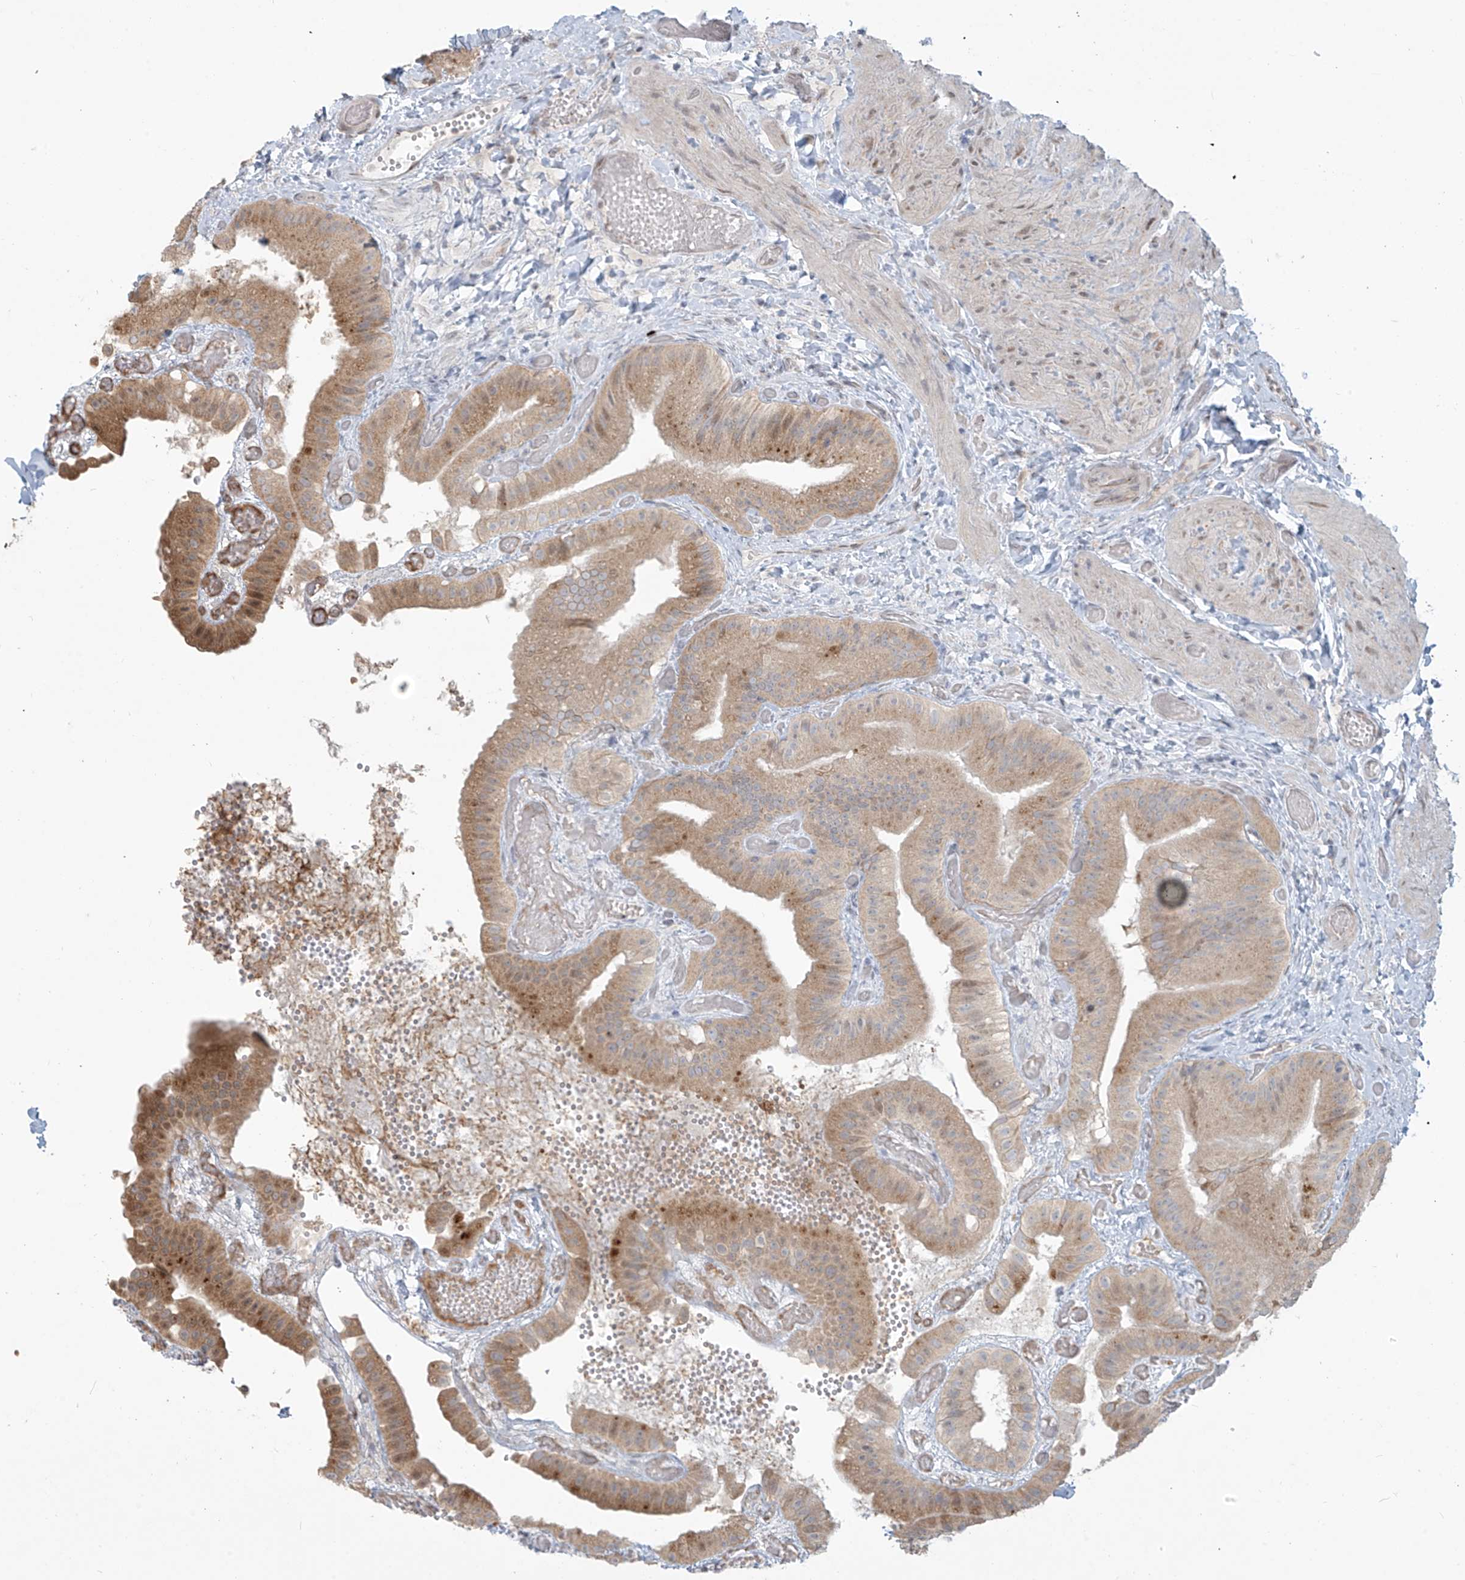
{"staining": {"intensity": "moderate", "quantity": ">75%", "location": "cytoplasmic/membranous"}, "tissue": "gallbladder", "cell_type": "Glandular cells", "image_type": "normal", "snomed": [{"axis": "morphology", "description": "Normal tissue, NOS"}, {"axis": "topography", "description": "Gallbladder"}], "caption": "Protein analysis of unremarkable gallbladder displays moderate cytoplasmic/membranous expression in approximately >75% of glandular cells.", "gene": "PLEKHM3", "patient": {"sex": "female", "age": 64}}